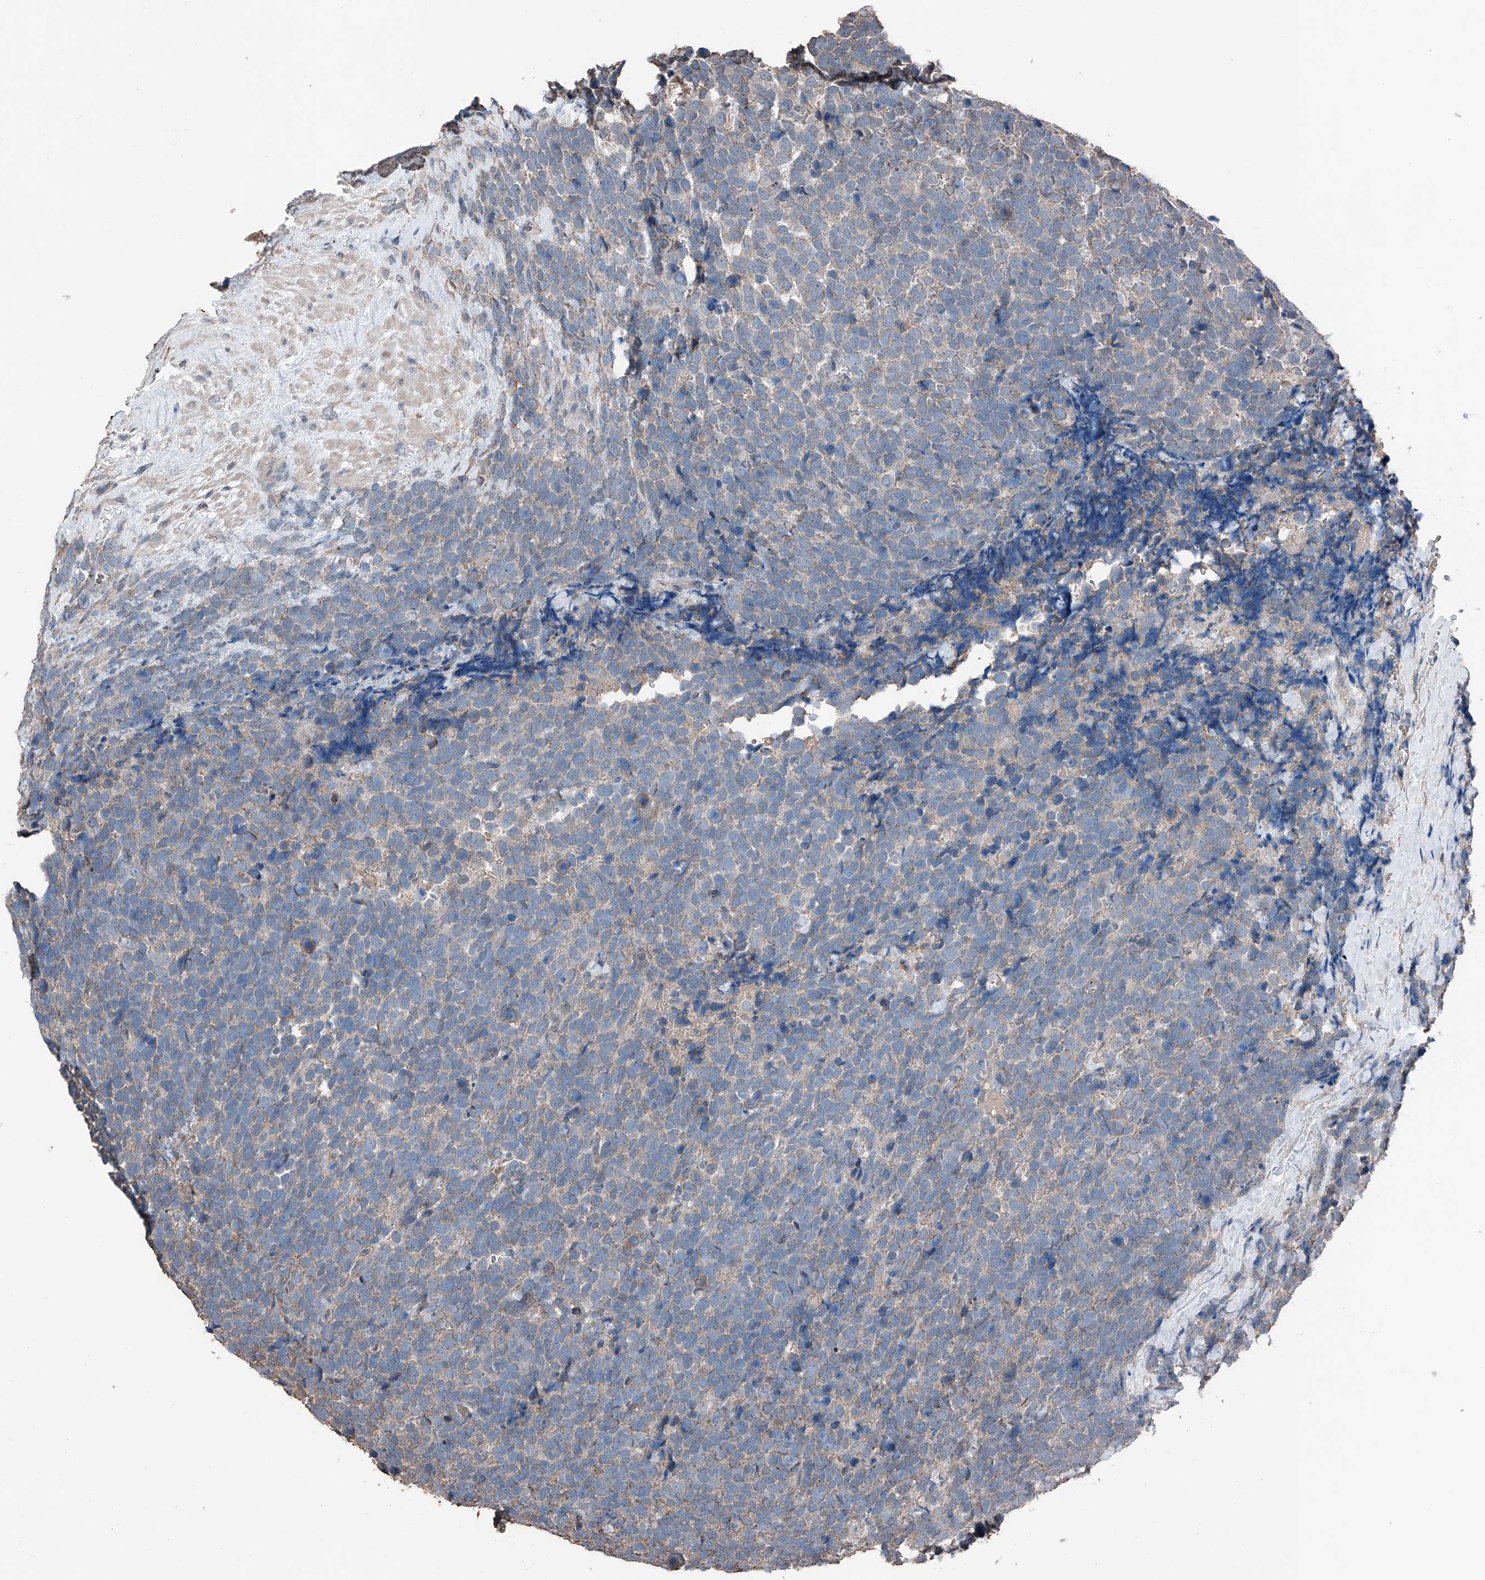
{"staining": {"intensity": "negative", "quantity": "none", "location": "none"}, "tissue": "urothelial cancer", "cell_type": "Tumor cells", "image_type": "cancer", "snomed": [{"axis": "morphology", "description": "Urothelial carcinoma, High grade"}, {"axis": "topography", "description": "Urinary bladder"}], "caption": "Photomicrograph shows no significant protein positivity in tumor cells of urothelial cancer.", "gene": "MAMLD1", "patient": {"sex": "female", "age": 82}}